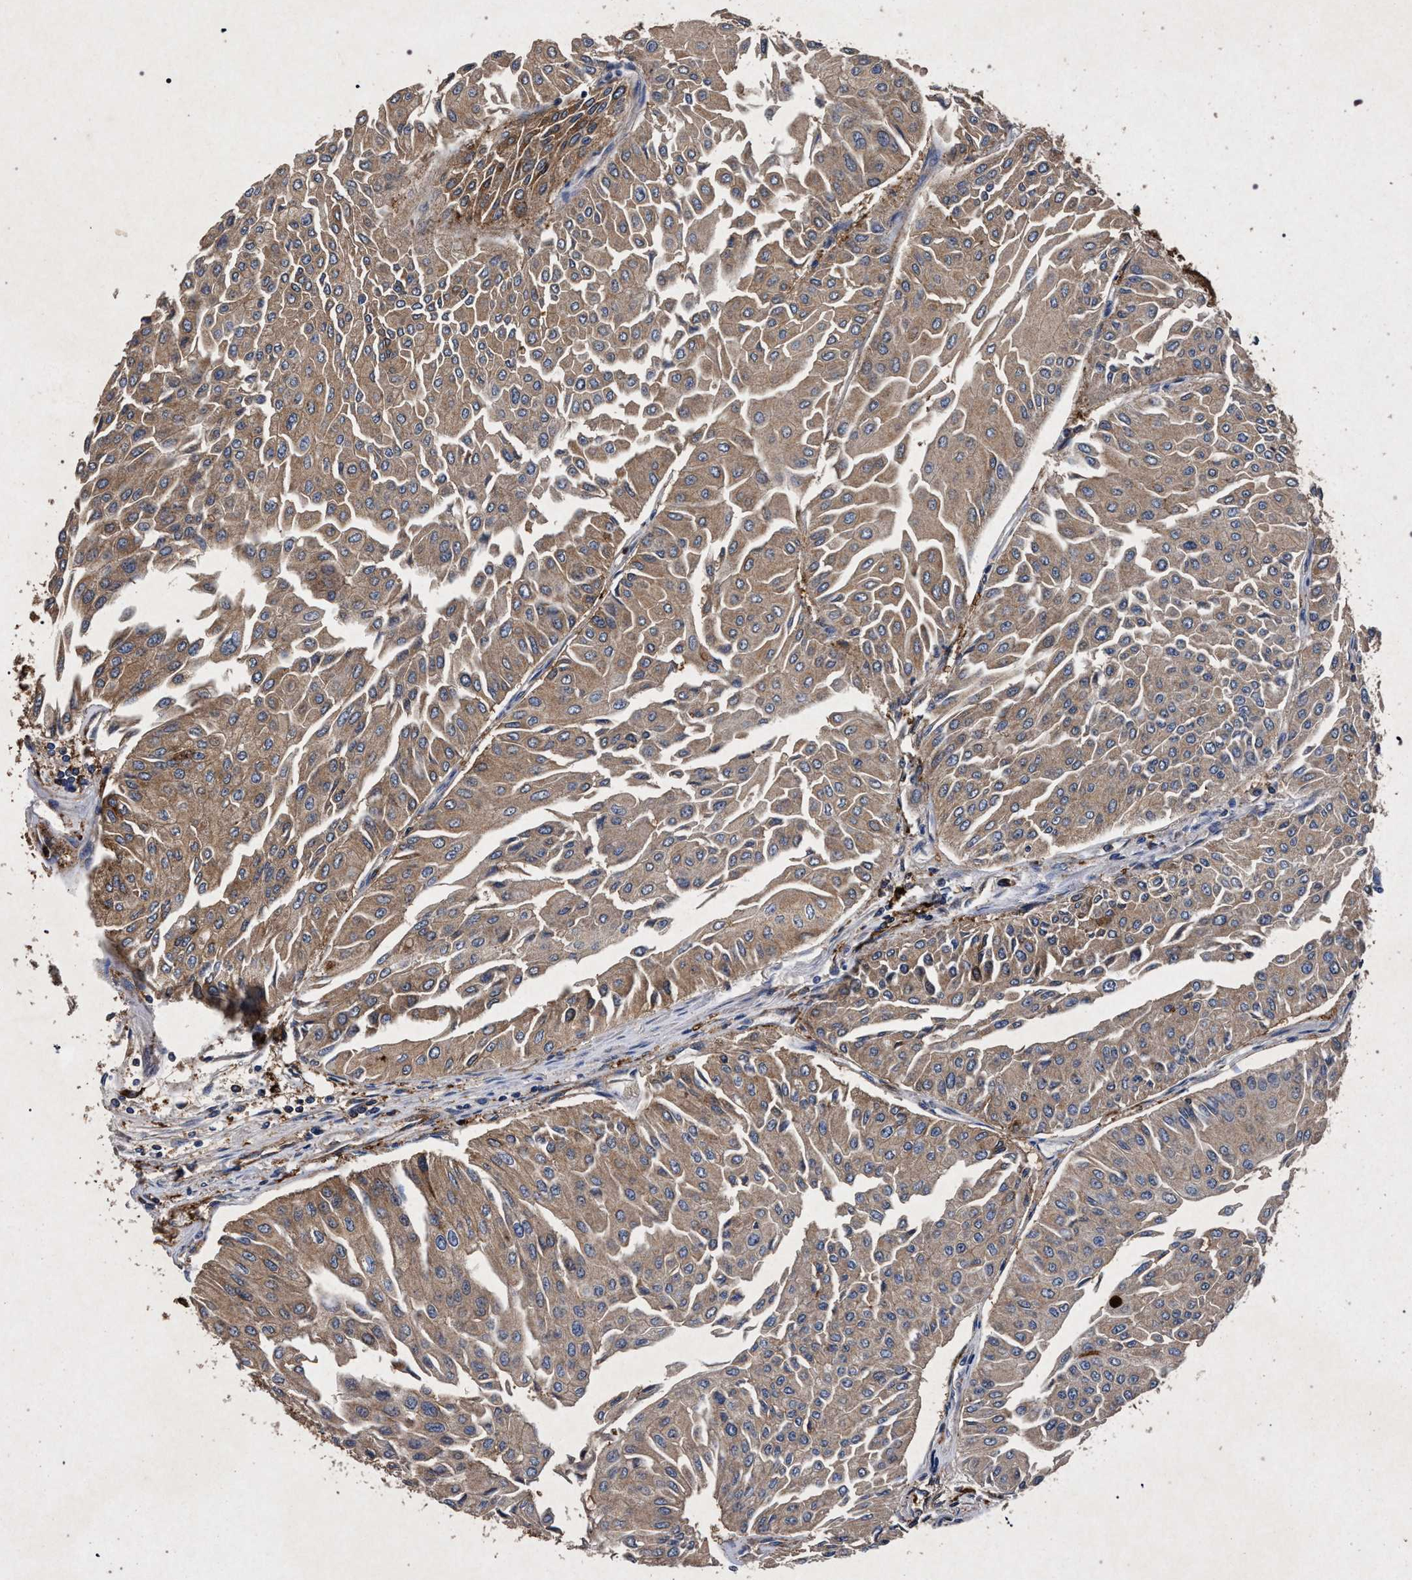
{"staining": {"intensity": "strong", "quantity": ">75%", "location": "cytoplasmic/membranous"}, "tissue": "urothelial cancer", "cell_type": "Tumor cells", "image_type": "cancer", "snomed": [{"axis": "morphology", "description": "Urothelial carcinoma, Low grade"}, {"axis": "topography", "description": "Urinary bladder"}], "caption": "This is a micrograph of IHC staining of low-grade urothelial carcinoma, which shows strong staining in the cytoplasmic/membranous of tumor cells.", "gene": "MARCKS", "patient": {"sex": "male", "age": 67}}